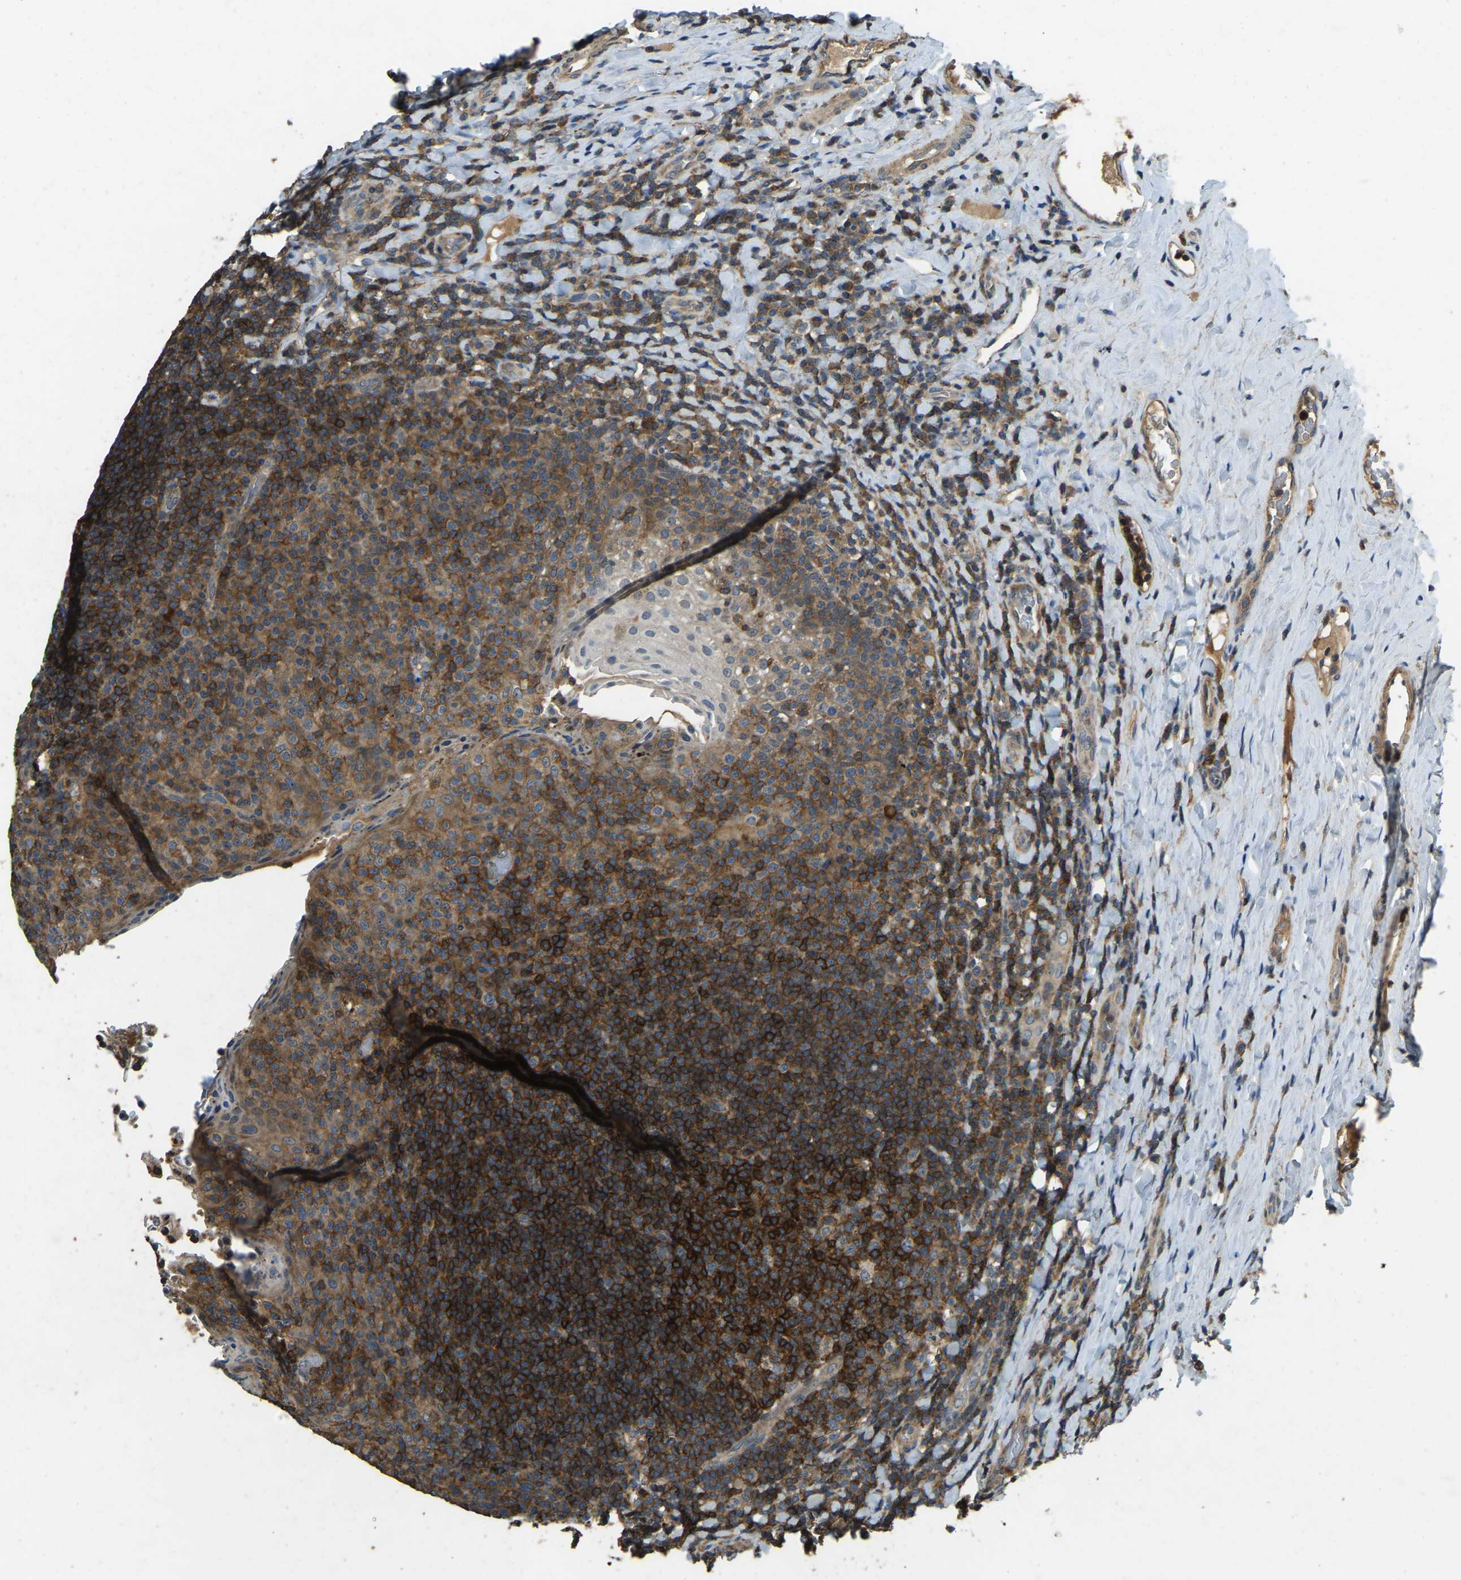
{"staining": {"intensity": "strong", "quantity": ">75%", "location": "cytoplasmic/membranous"}, "tissue": "tonsil", "cell_type": "Germinal center cells", "image_type": "normal", "snomed": [{"axis": "morphology", "description": "Normal tissue, NOS"}, {"axis": "topography", "description": "Tonsil"}], "caption": "Strong cytoplasmic/membranous protein expression is present in about >75% of germinal center cells in tonsil. (DAB (3,3'-diaminobenzidine) IHC with brightfield microscopy, high magnification).", "gene": "ATP8B1", "patient": {"sex": "male", "age": 17}}